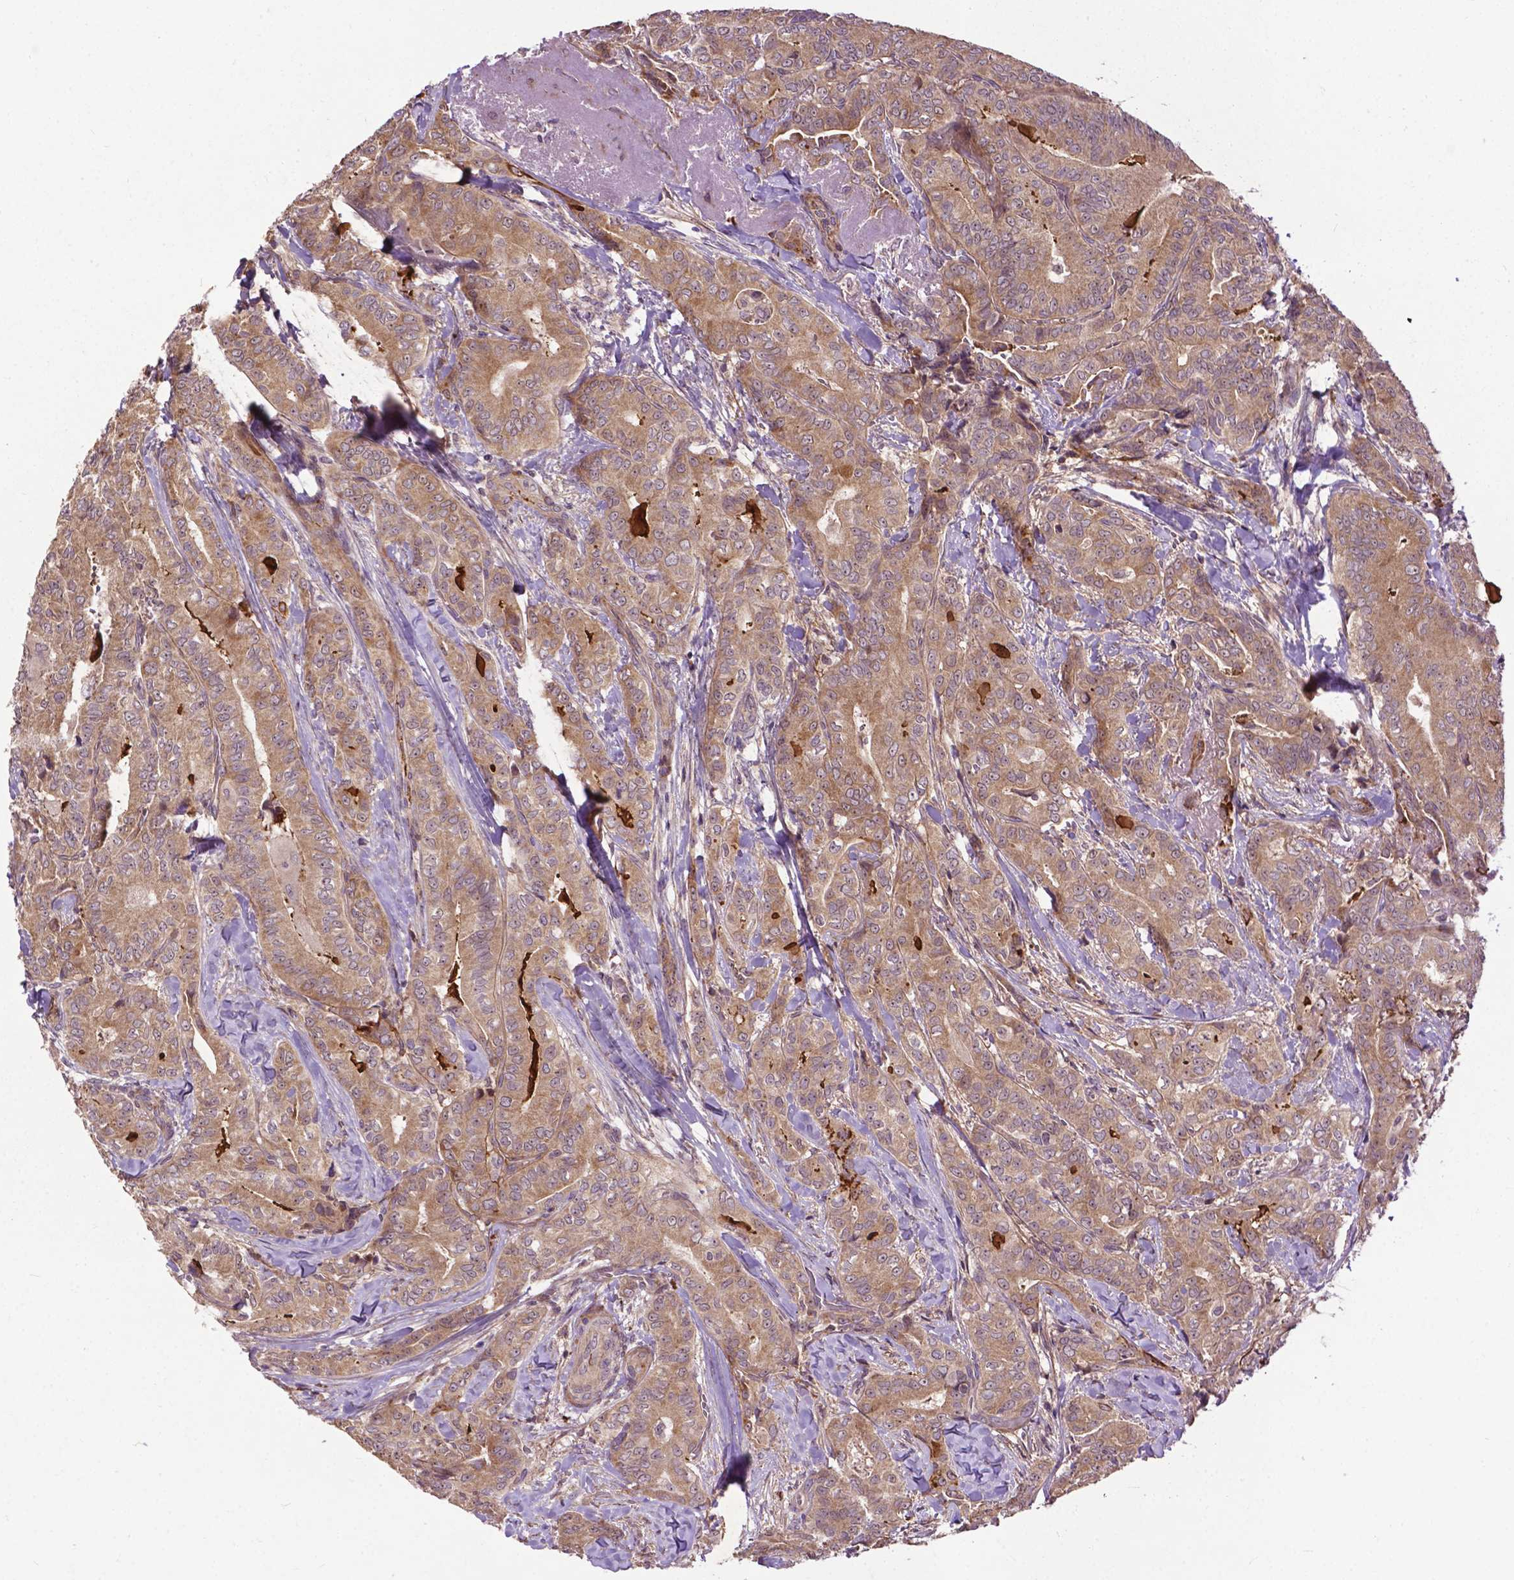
{"staining": {"intensity": "moderate", "quantity": "25%-75%", "location": "cytoplasmic/membranous"}, "tissue": "thyroid cancer", "cell_type": "Tumor cells", "image_type": "cancer", "snomed": [{"axis": "morphology", "description": "Papillary adenocarcinoma, NOS"}, {"axis": "topography", "description": "Thyroid gland"}], "caption": "A high-resolution micrograph shows immunohistochemistry (IHC) staining of papillary adenocarcinoma (thyroid), which shows moderate cytoplasmic/membranous staining in about 25%-75% of tumor cells.", "gene": "PARP3", "patient": {"sex": "male", "age": 61}}